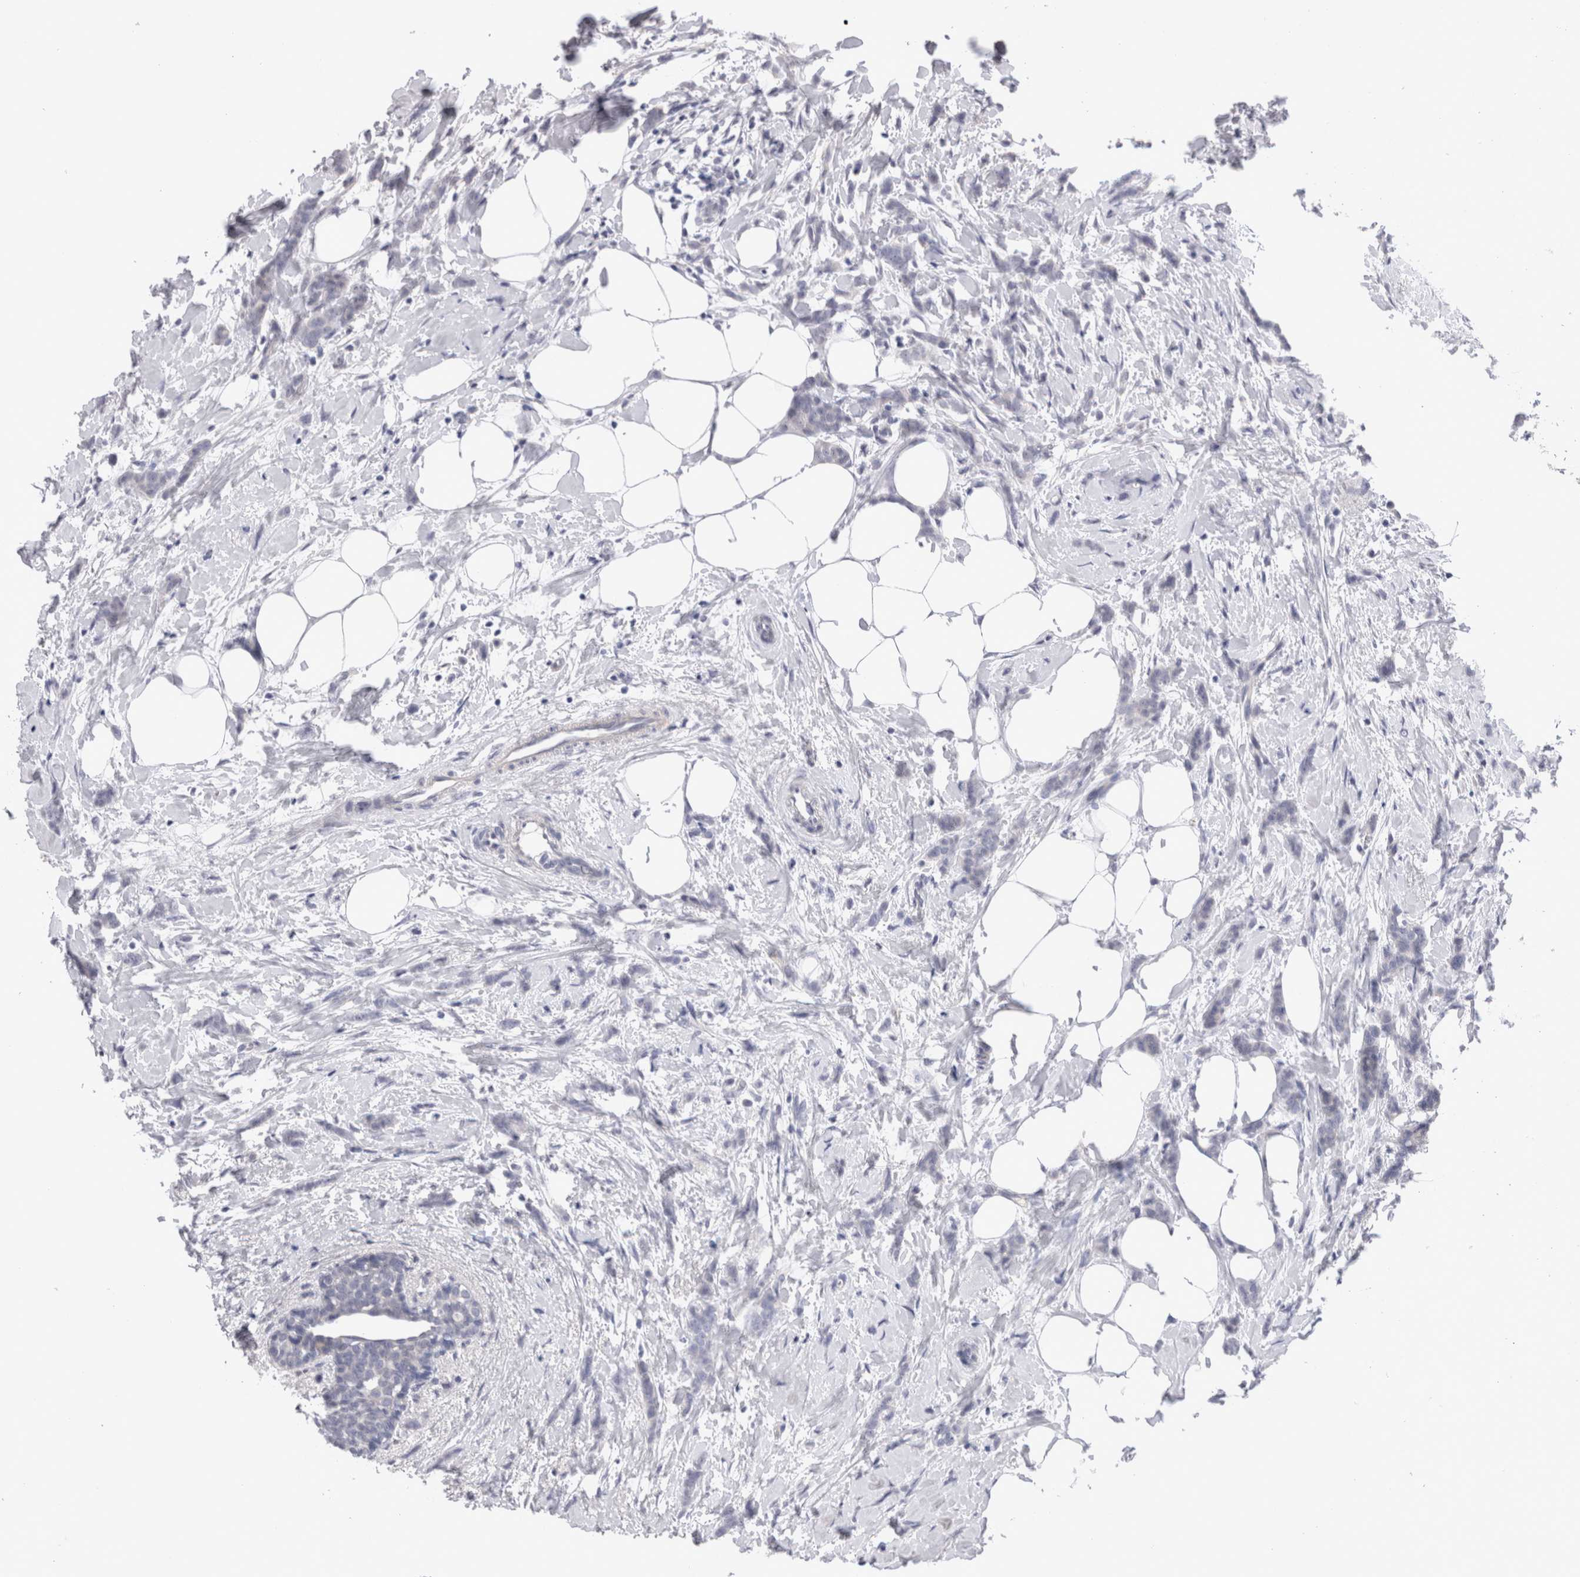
{"staining": {"intensity": "negative", "quantity": "none", "location": "none"}, "tissue": "breast cancer", "cell_type": "Tumor cells", "image_type": "cancer", "snomed": [{"axis": "morphology", "description": "Lobular carcinoma, in situ"}, {"axis": "morphology", "description": "Lobular carcinoma"}, {"axis": "topography", "description": "Breast"}], "caption": "Immunohistochemistry (IHC) histopathology image of neoplastic tissue: breast lobular carcinoma stained with DAB (3,3'-diaminobenzidine) exhibits no significant protein expression in tumor cells.", "gene": "CRYBG1", "patient": {"sex": "female", "age": 41}}